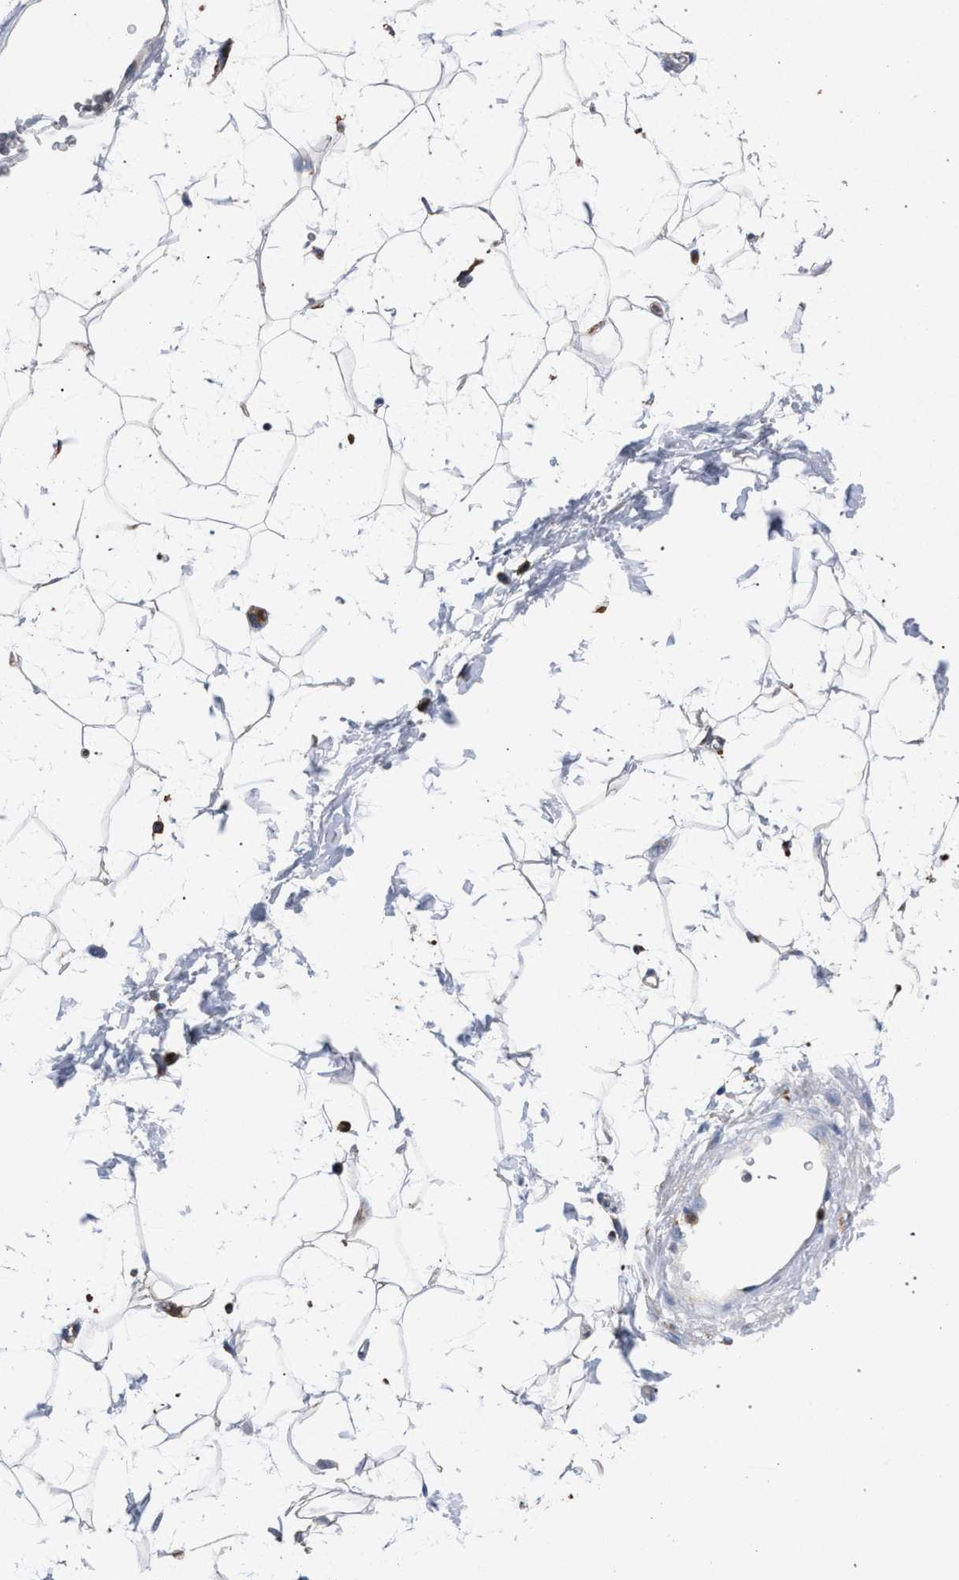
{"staining": {"intensity": "negative", "quantity": "none", "location": "none"}, "tissue": "adipose tissue", "cell_type": "Adipocytes", "image_type": "normal", "snomed": [{"axis": "morphology", "description": "Normal tissue, NOS"}, {"axis": "topography", "description": "Soft tissue"}], "caption": "An immunohistochemistry (IHC) photomicrograph of unremarkable adipose tissue is shown. There is no staining in adipocytes of adipose tissue. (Brightfield microscopy of DAB immunohistochemistry at high magnification).", "gene": "ATP6V0A1", "patient": {"sex": "male", "age": 72}}